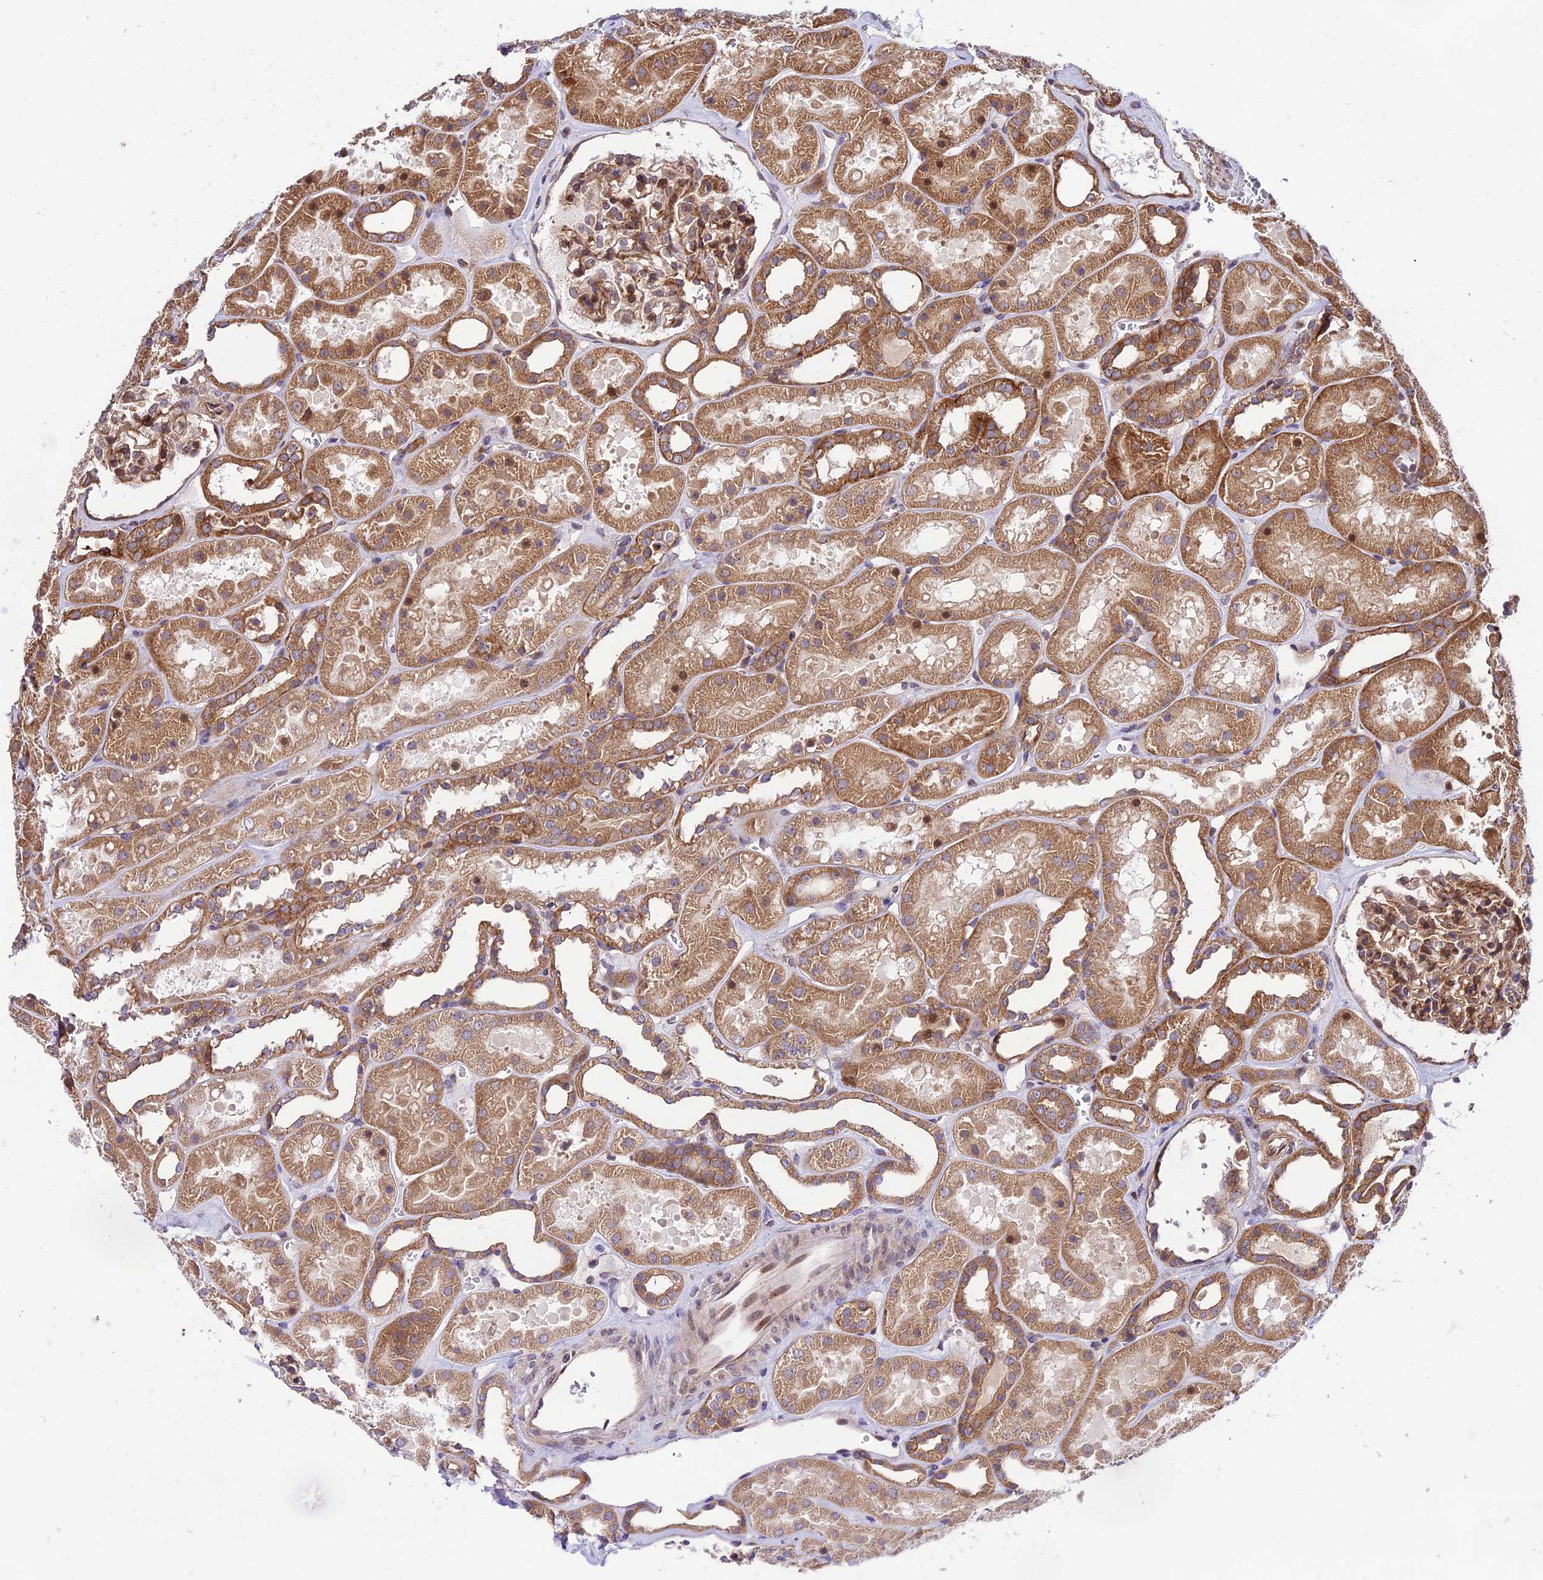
{"staining": {"intensity": "moderate", "quantity": ">75%", "location": "cytoplasmic/membranous"}, "tissue": "kidney", "cell_type": "Cells in glomeruli", "image_type": "normal", "snomed": [{"axis": "morphology", "description": "Normal tissue, NOS"}, {"axis": "topography", "description": "Kidney"}], "caption": "Immunohistochemistry (IHC) histopathology image of normal human kidney stained for a protein (brown), which displays medium levels of moderate cytoplasmic/membranous positivity in approximately >75% of cells in glomeruli.", "gene": "SMG6", "patient": {"sex": "female", "age": 41}}